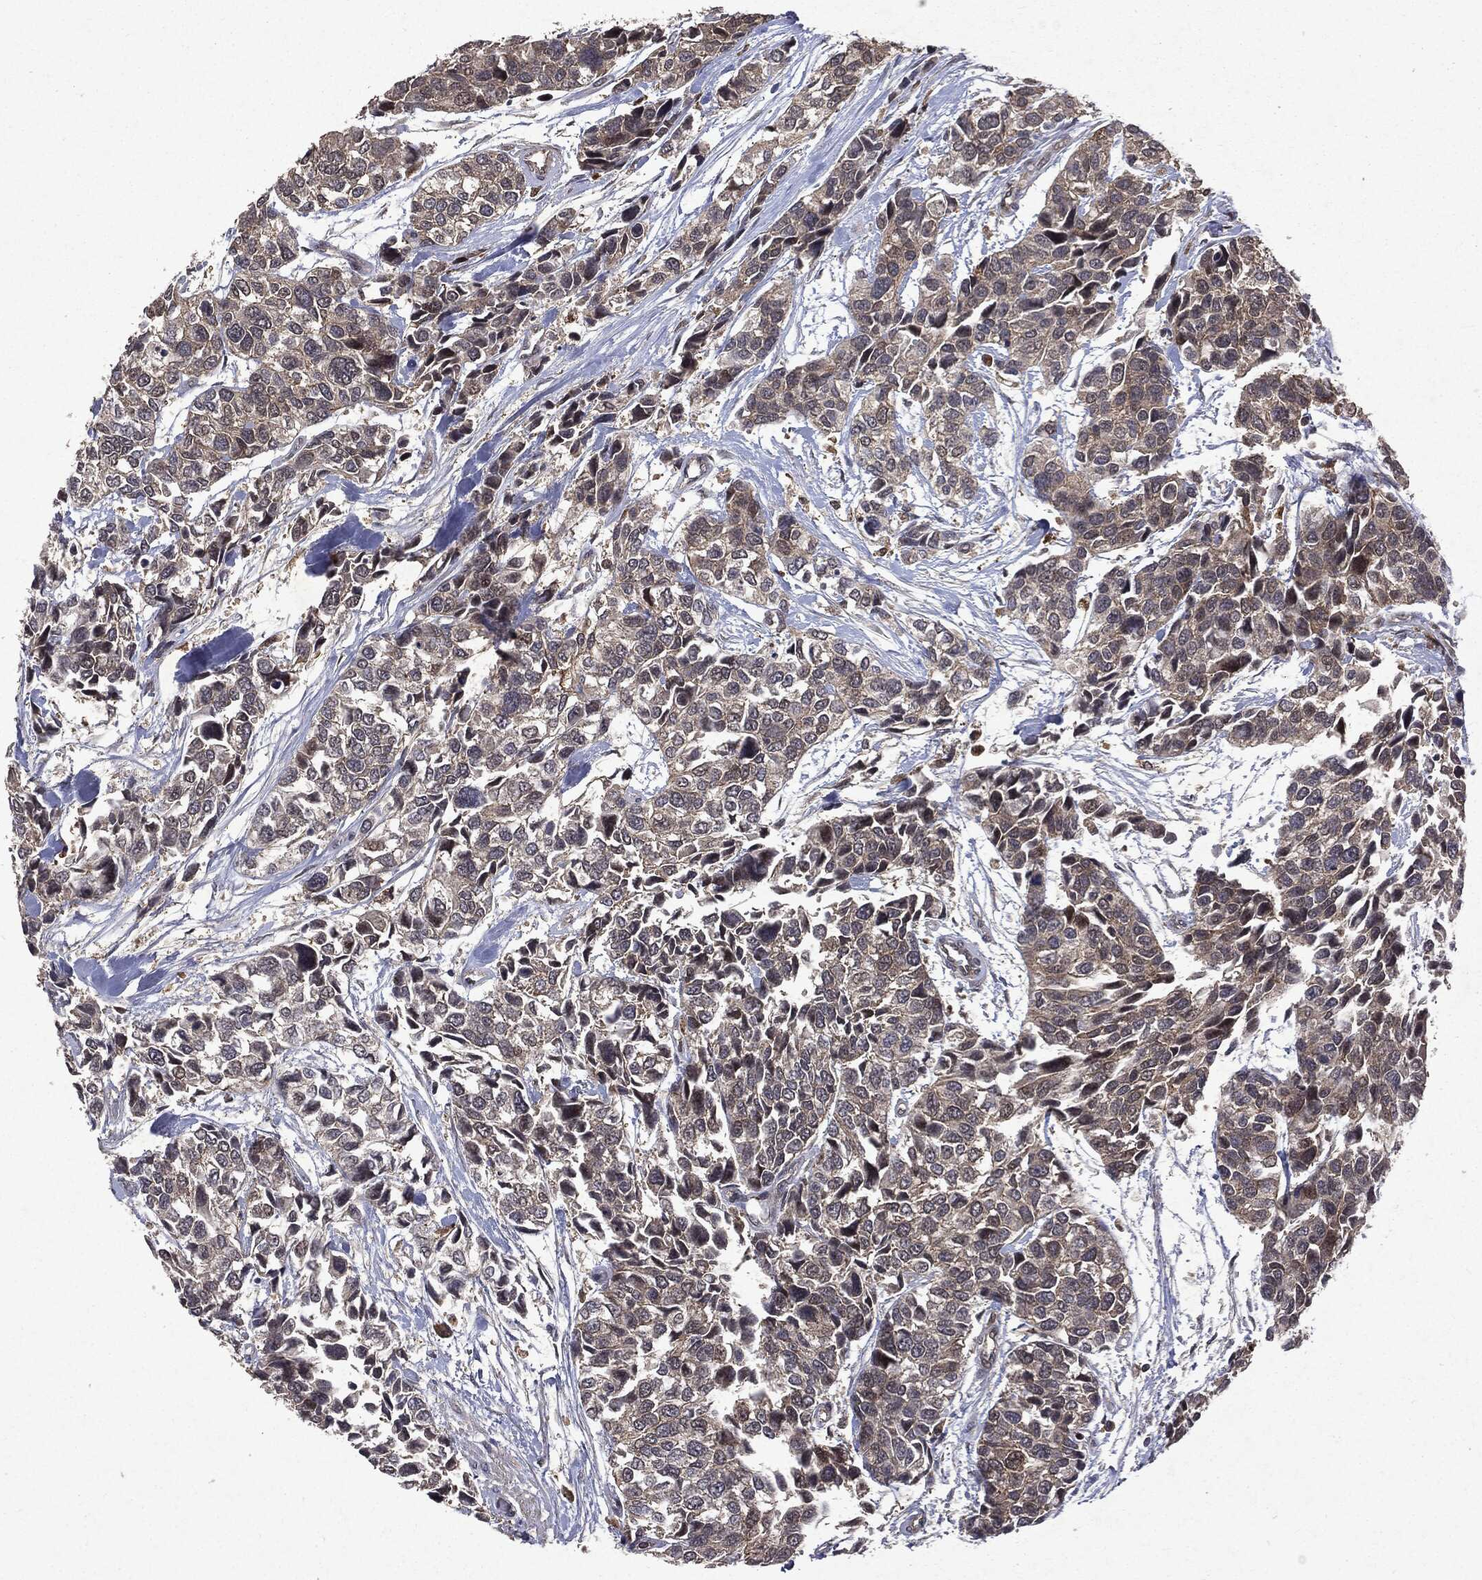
{"staining": {"intensity": "weak", "quantity": "<25%", "location": "cytoplasmic/membranous"}, "tissue": "urothelial cancer", "cell_type": "Tumor cells", "image_type": "cancer", "snomed": [{"axis": "morphology", "description": "Urothelial carcinoma, High grade"}, {"axis": "topography", "description": "Urinary bladder"}], "caption": "There is no significant staining in tumor cells of urothelial cancer.", "gene": "PTEN", "patient": {"sex": "male", "age": 77}}